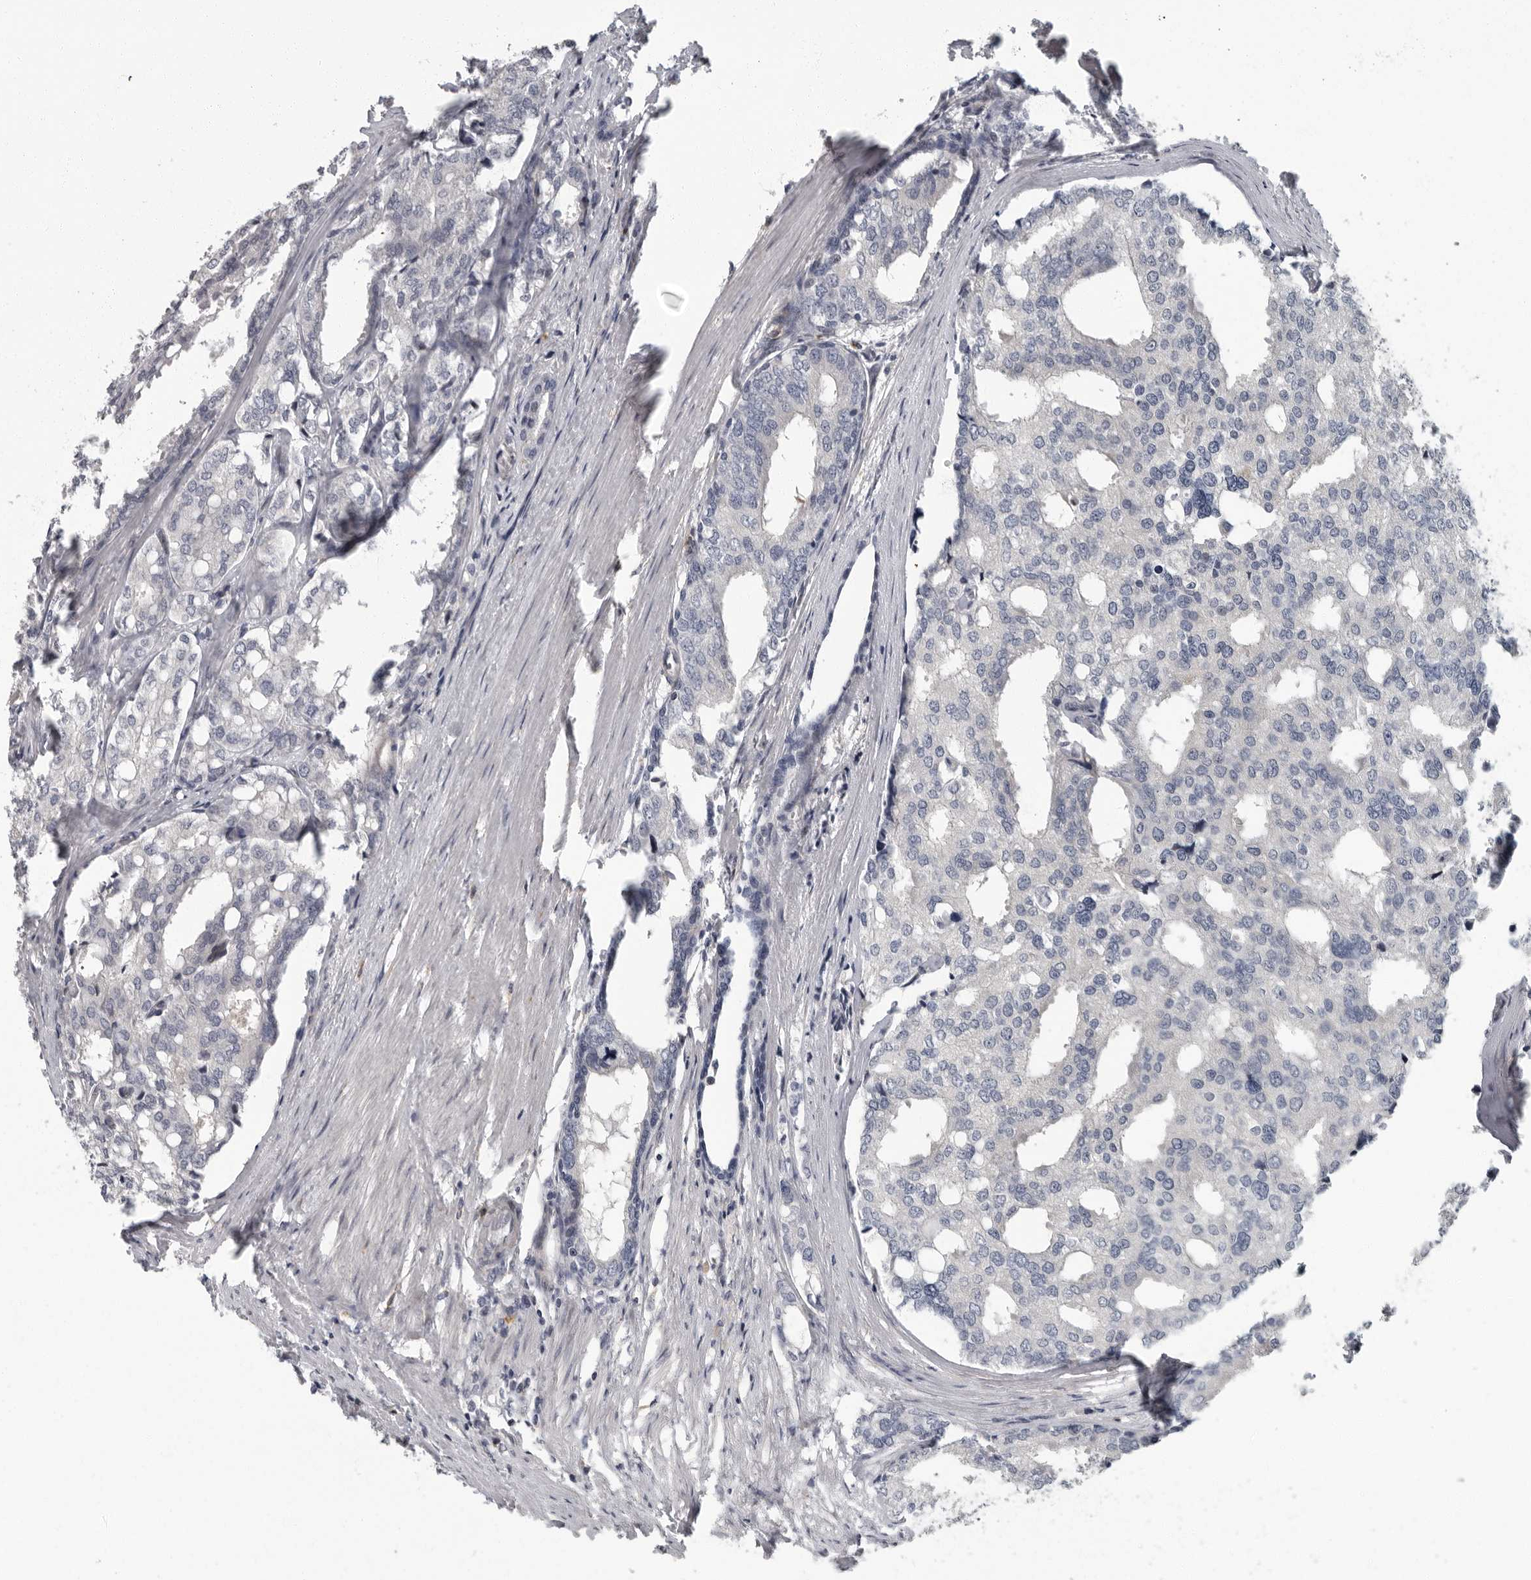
{"staining": {"intensity": "negative", "quantity": "none", "location": "none"}, "tissue": "prostate cancer", "cell_type": "Tumor cells", "image_type": "cancer", "snomed": [{"axis": "morphology", "description": "Adenocarcinoma, High grade"}, {"axis": "topography", "description": "Prostate"}], "caption": "IHC photomicrograph of human high-grade adenocarcinoma (prostate) stained for a protein (brown), which demonstrates no expression in tumor cells. Nuclei are stained in blue.", "gene": "PDCD11", "patient": {"sex": "male", "age": 50}}